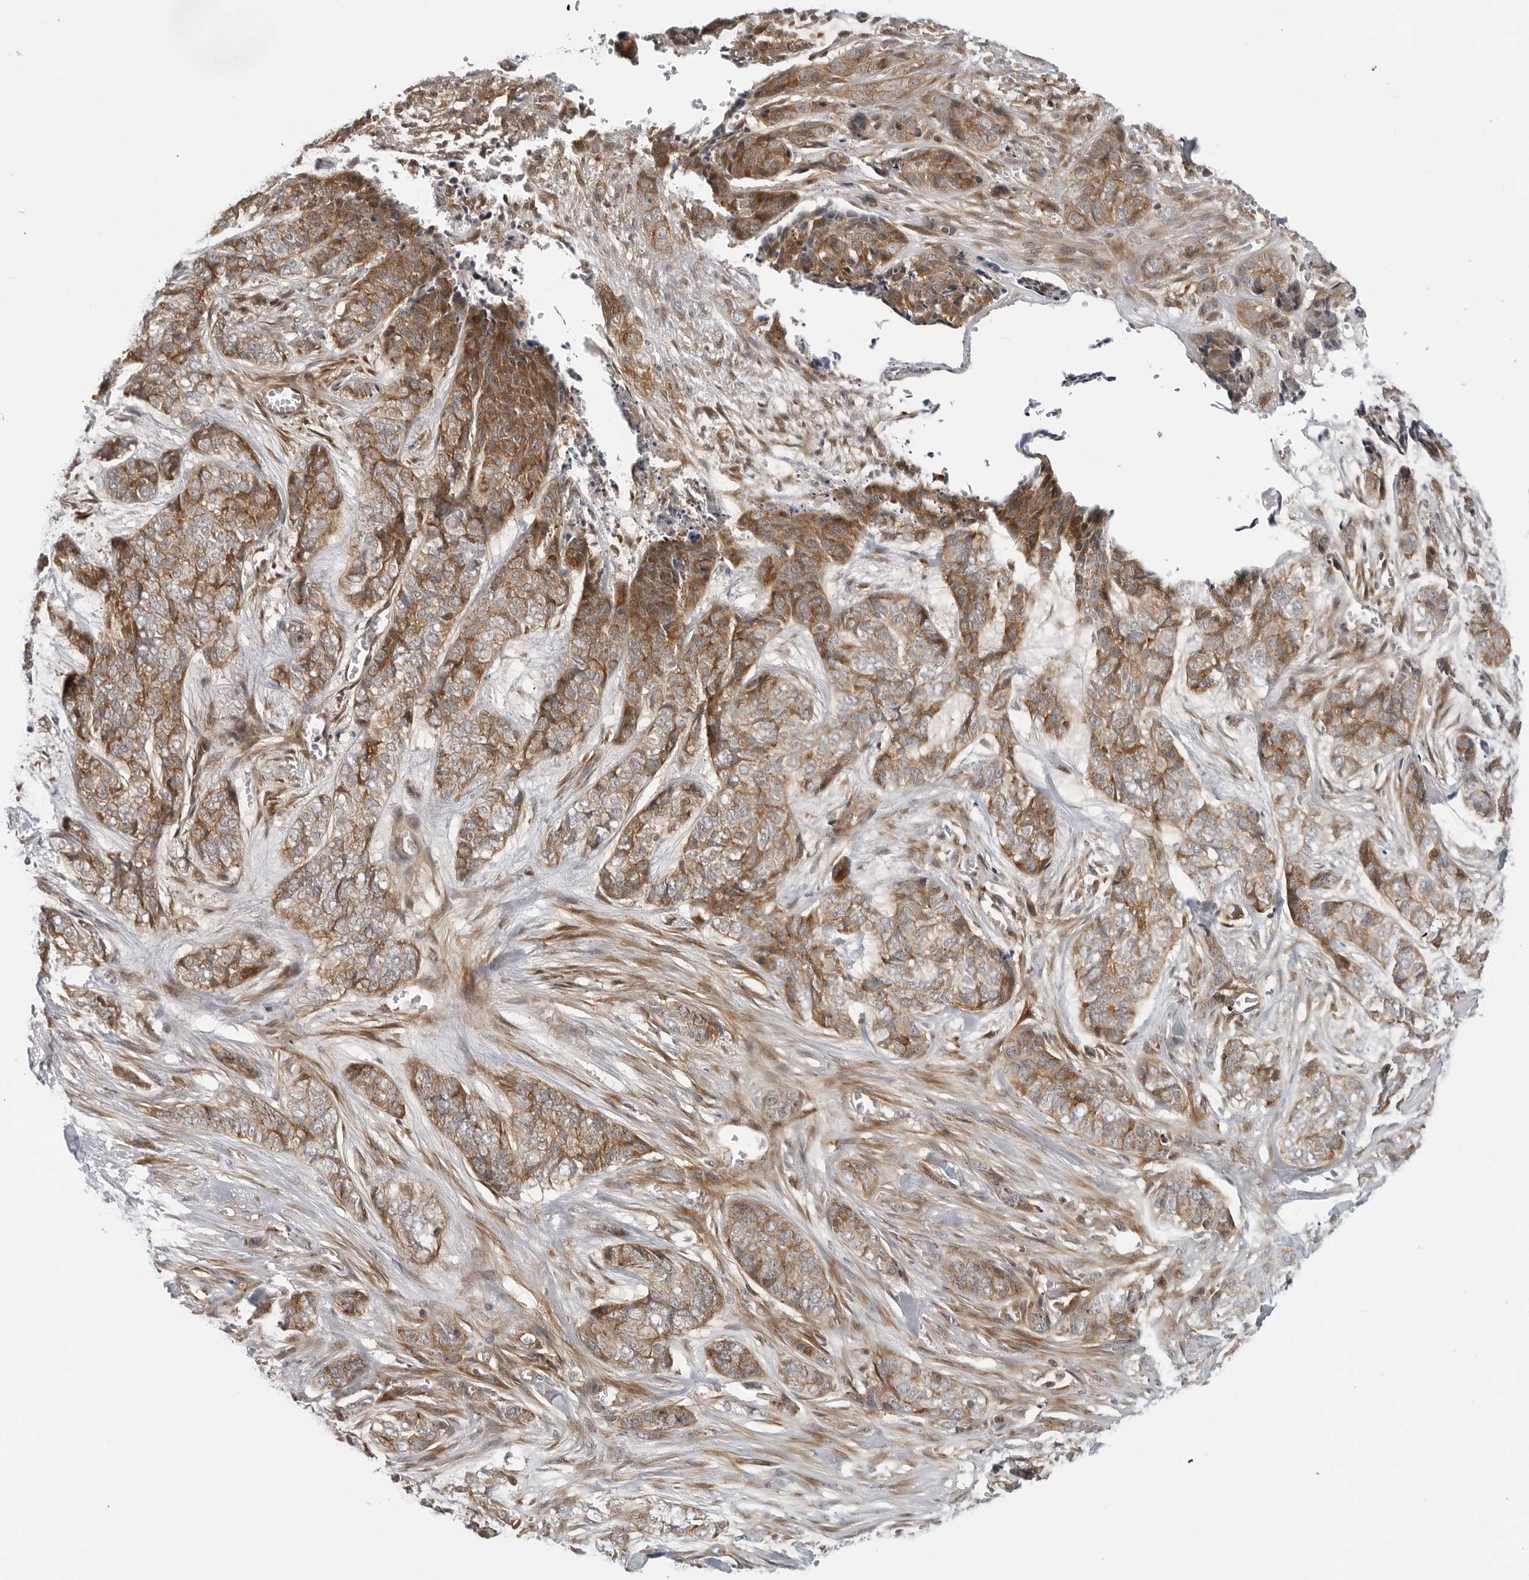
{"staining": {"intensity": "moderate", "quantity": ">75%", "location": "cytoplasmic/membranous"}, "tissue": "skin cancer", "cell_type": "Tumor cells", "image_type": "cancer", "snomed": [{"axis": "morphology", "description": "Basal cell carcinoma"}, {"axis": "topography", "description": "Skin"}], "caption": "A high-resolution image shows IHC staining of skin cancer, which shows moderate cytoplasmic/membranous staining in approximately >75% of tumor cells.", "gene": "STXBP3", "patient": {"sex": "female", "age": 64}}